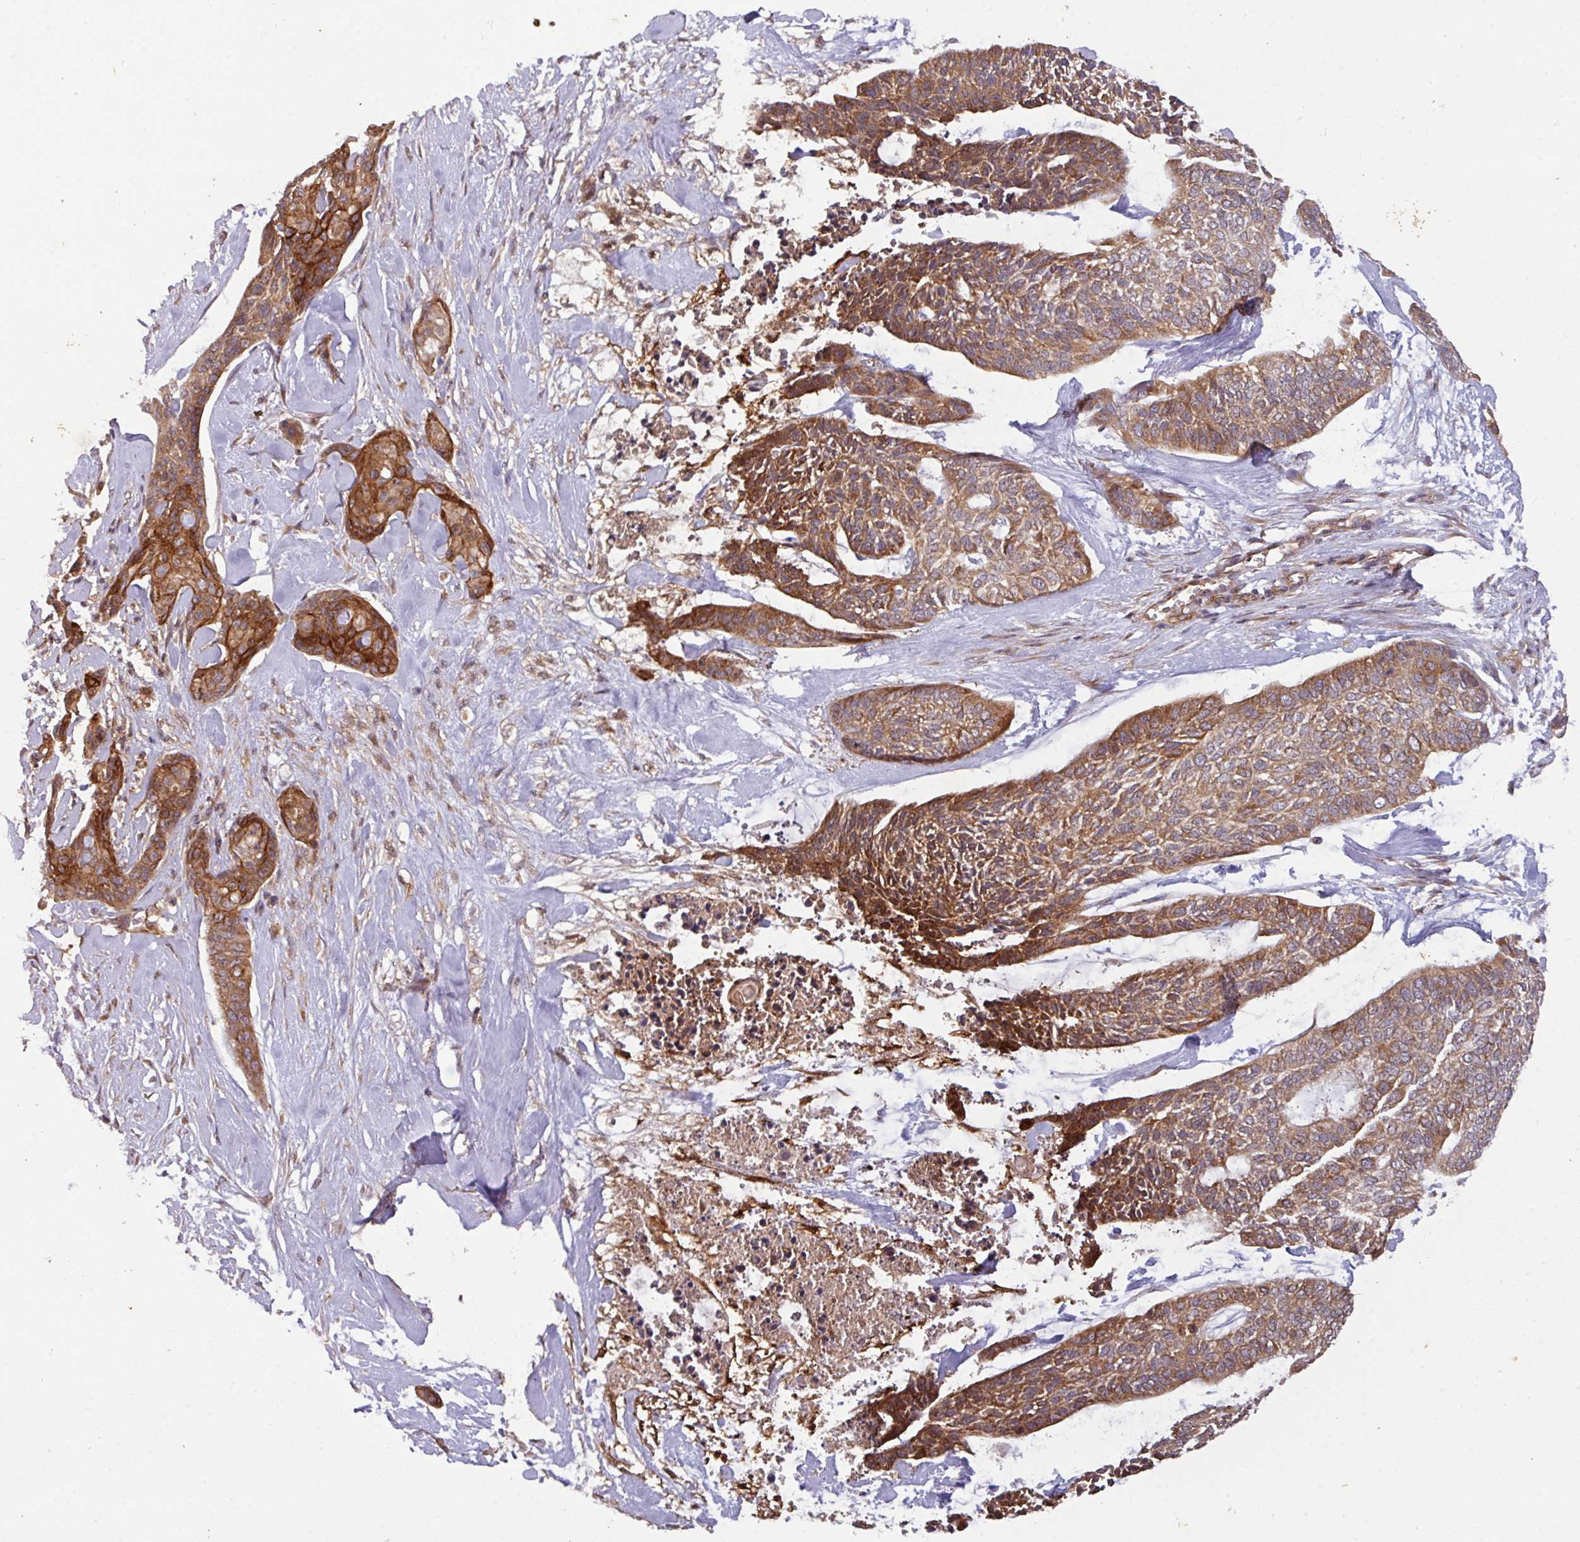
{"staining": {"intensity": "moderate", "quantity": ">75%", "location": "cytoplasmic/membranous"}, "tissue": "skin cancer", "cell_type": "Tumor cells", "image_type": "cancer", "snomed": [{"axis": "morphology", "description": "Basal cell carcinoma"}, {"axis": "topography", "description": "Skin"}], "caption": "Skin cancer was stained to show a protein in brown. There is medium levels of moderate cytoplasmic/membranous positivity in approximately >75% of tumor cells.", "gene": "CYFIP2", "patient": {"sex": "female", "age": 64}}